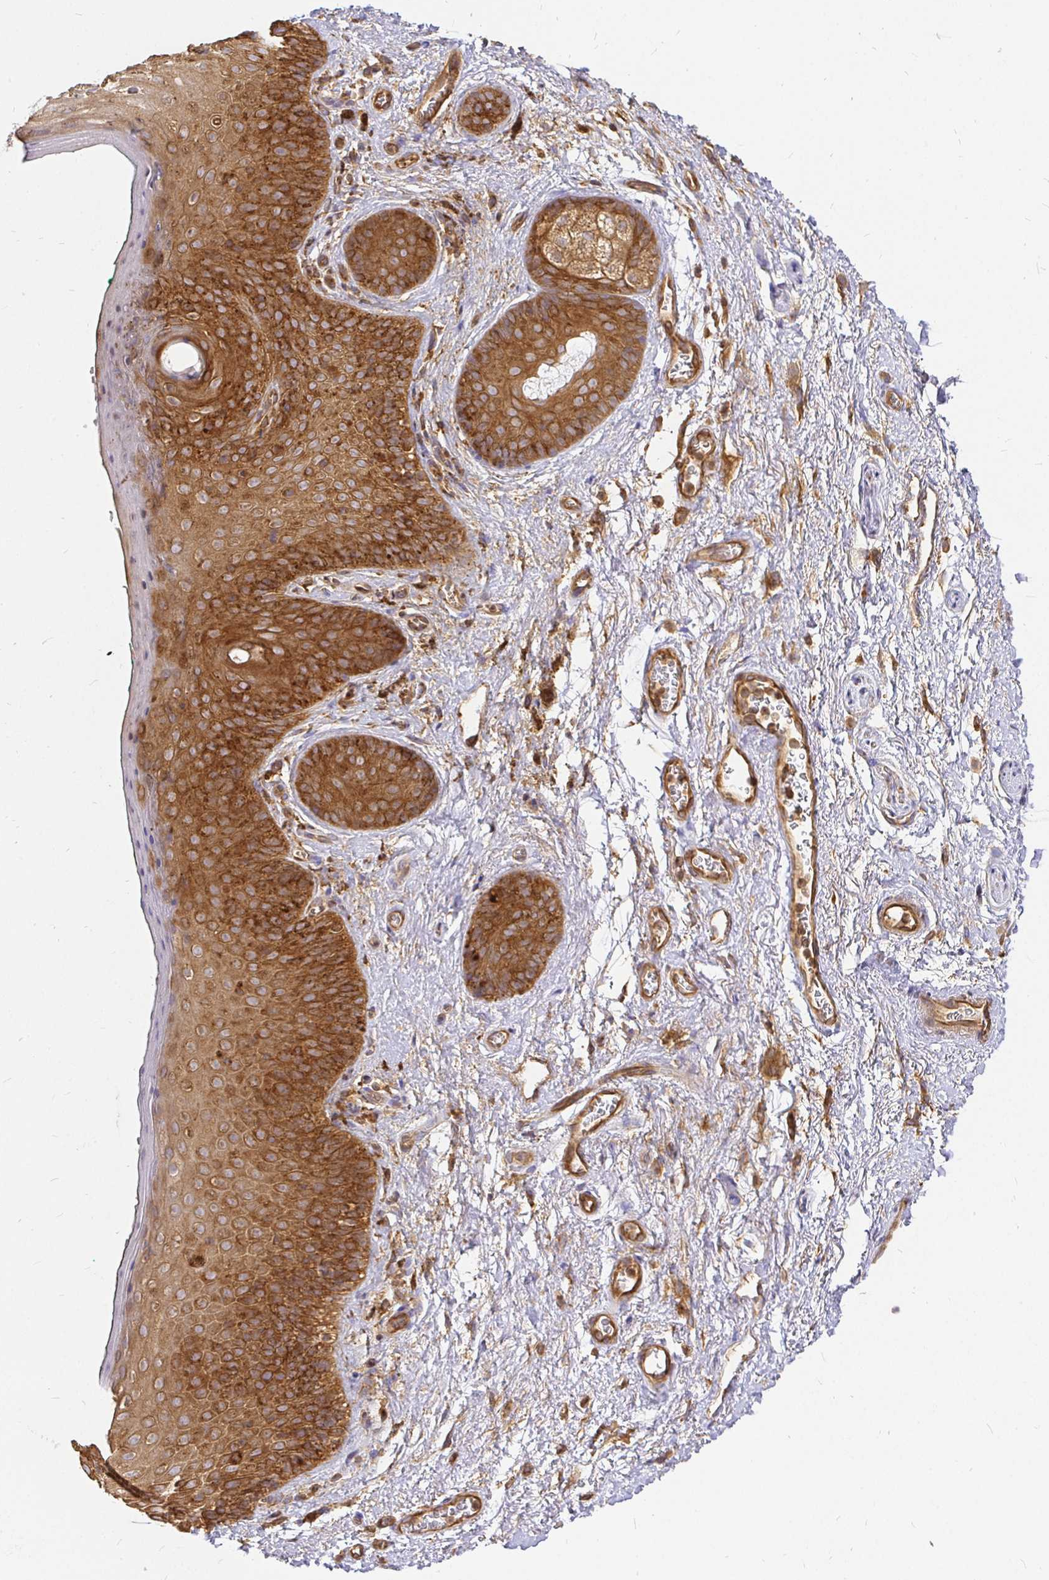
{"staining": {"intensity": "moderate", "quantity": "25%-75%", "location": "cytoplasmic/membranous"}, "tissue": "adipose tissue", "cell_type": "Adipocytes", "image_type": "normal", "snomed": [{"axis": "morphology", "description": "Normal tissue, NOS"}, {"axis": "topography", "description": "Vulva"}, {"axis": "topography", "description": "Peripheral nerve tissue"}], "caption": "DAB immunohistochemical staining of unremarkable adipose tissue exhibits moderate cytoplasmic/membranous protein expression in approximately 25%-75% of adipocytes. Nuclei are stained in blue.", "gene": "KIF5B", "patient": {"sex": "female", "age": 66}}